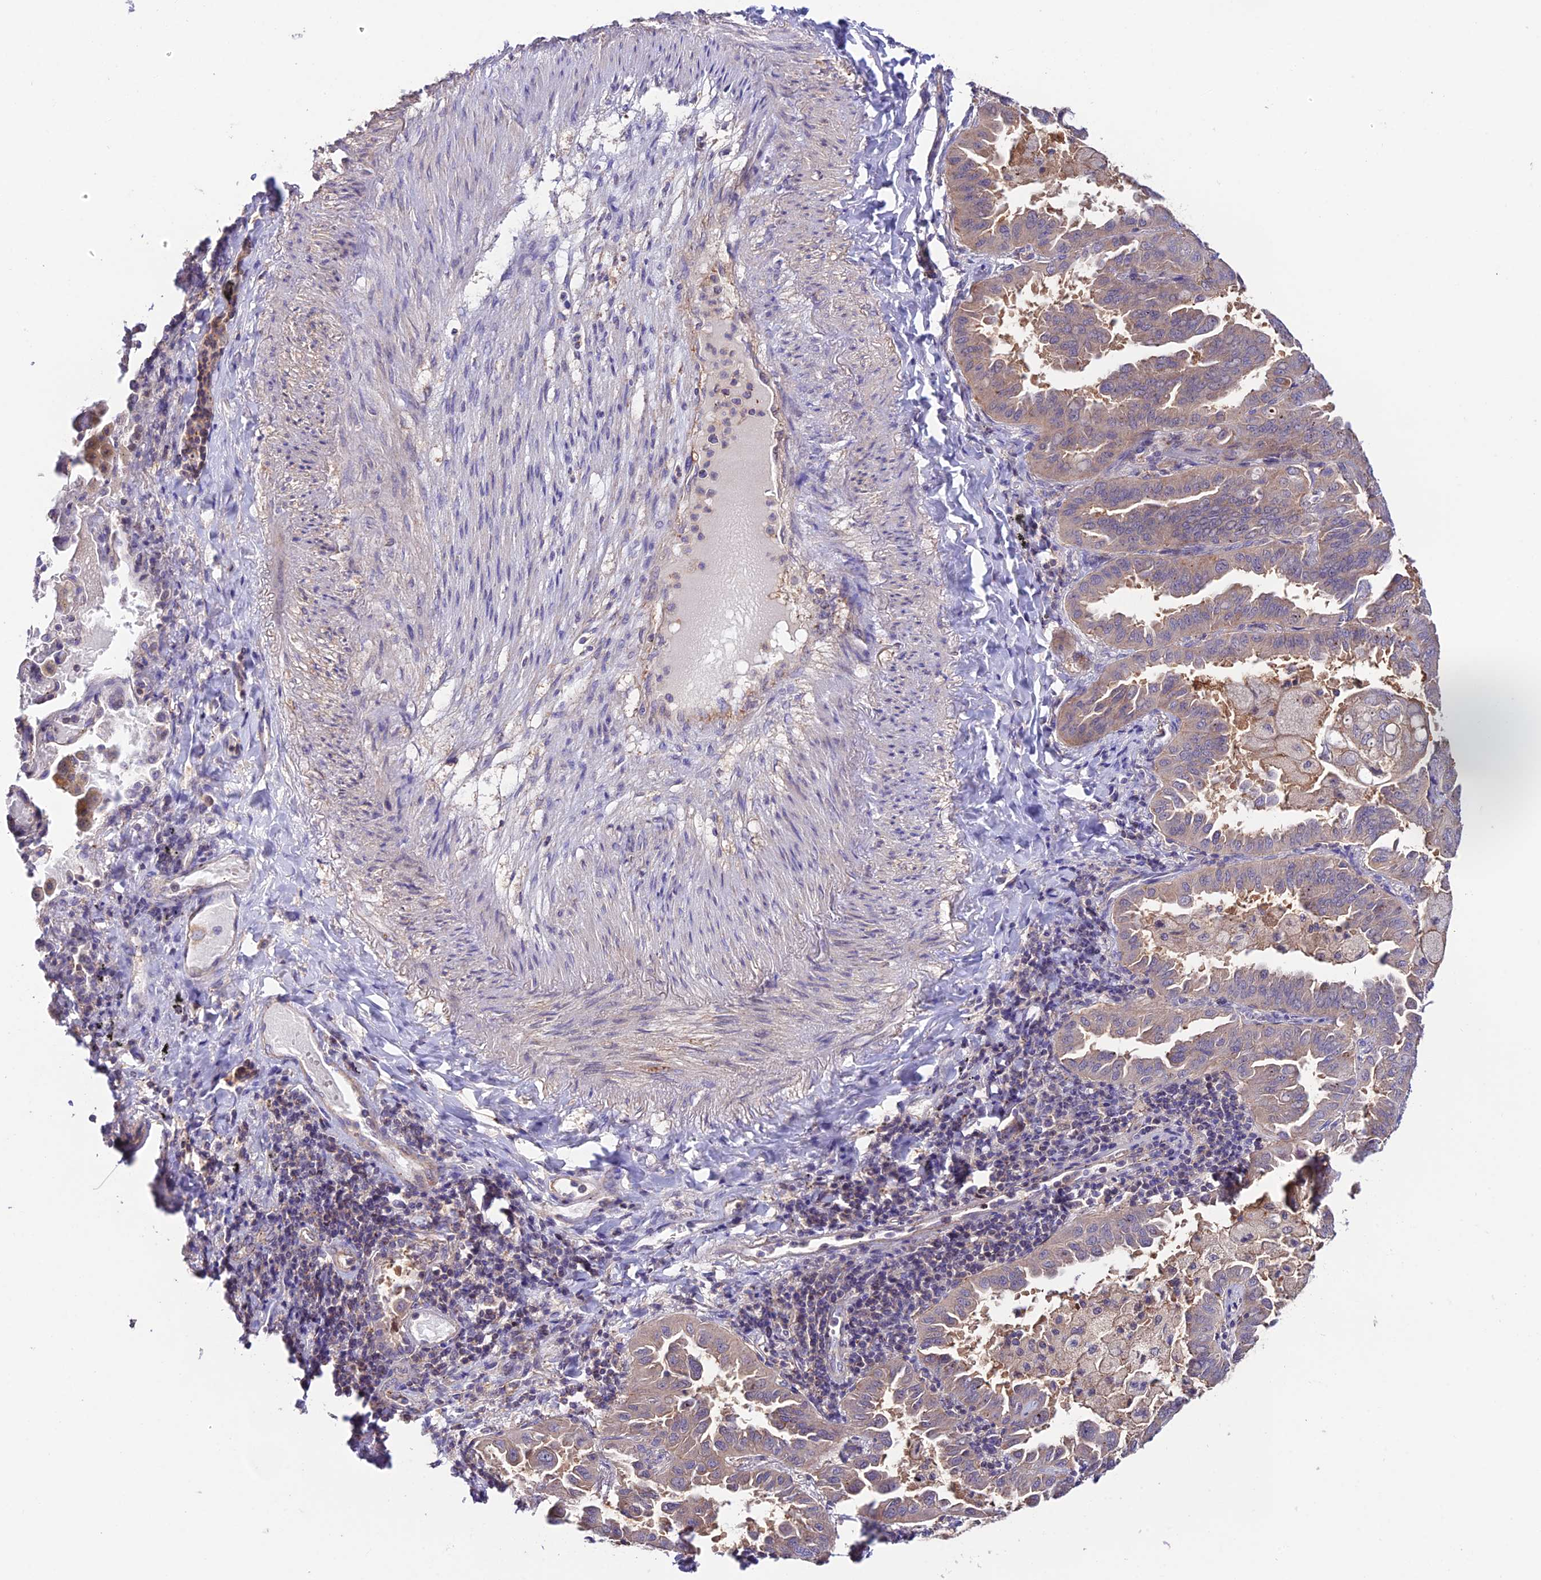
{"staining": {"intensity": "weak", "quantity": "25%-75%", "location": "cytoplasmic/membranous"}, "tissue": "lung cancer", "cell_type": "Tumor cells", "image_type": "cancer", "snomed": [{"axis": "morphology", "description": "Adenocarcinoma, NOS"}, {"axis": "topography", "description": "Lung"}], "caption": "Immunohistochemistry (IHC) of lung cancer reveals low levels of weak cytoplasmic/membranous expression in about 25%-75% of tumor cells.", "gene": "BRME1", "patient": {"sex": "male", "age": 64}}